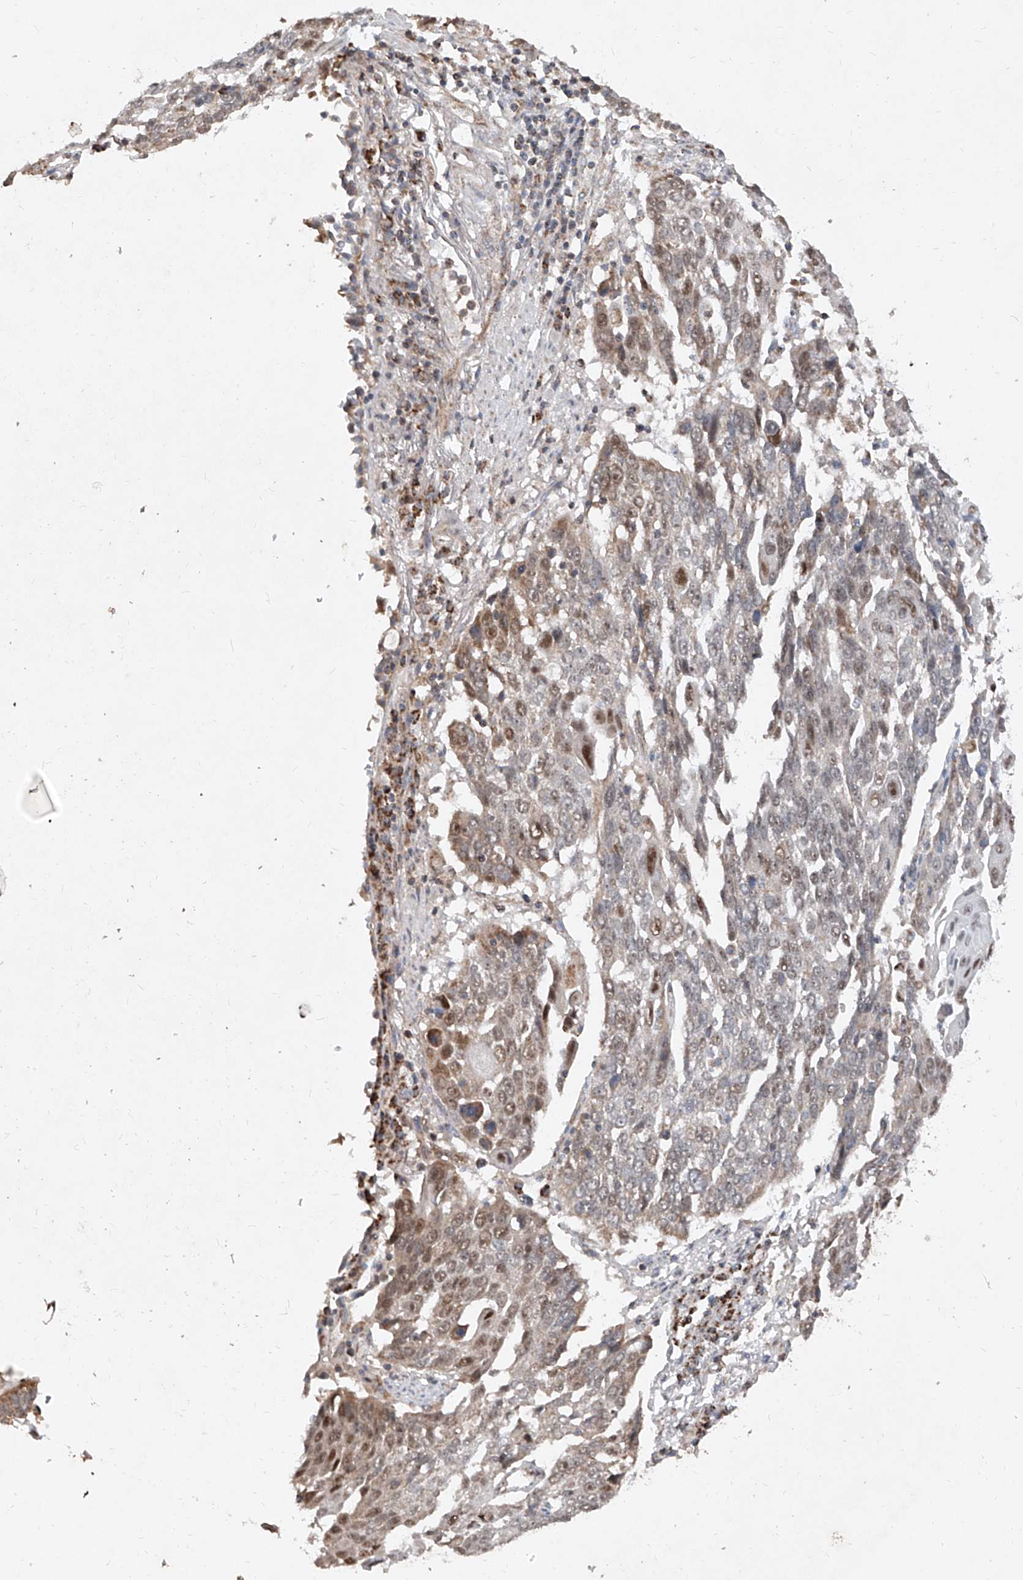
{"staining": {"intensity": "moderate", "quantity": "<25%", "location": "nuclear"}, "tissue": "lung cancer", "cell_type": "Tumor cells", "image_type": "cancer", "snomed": [{"axis": "morphology", "description": "Squamous cell carcinoma, NOS"}, {"axis": "topography", "description": "Lung"}], "caption": "A brown stain shows moderate nuclear staining of a protein in human lung cancer (squamous cell carcinoma) tumor cells.", "gene": "NDUFB3", "patient": {"sex": "male", "age": 66}}